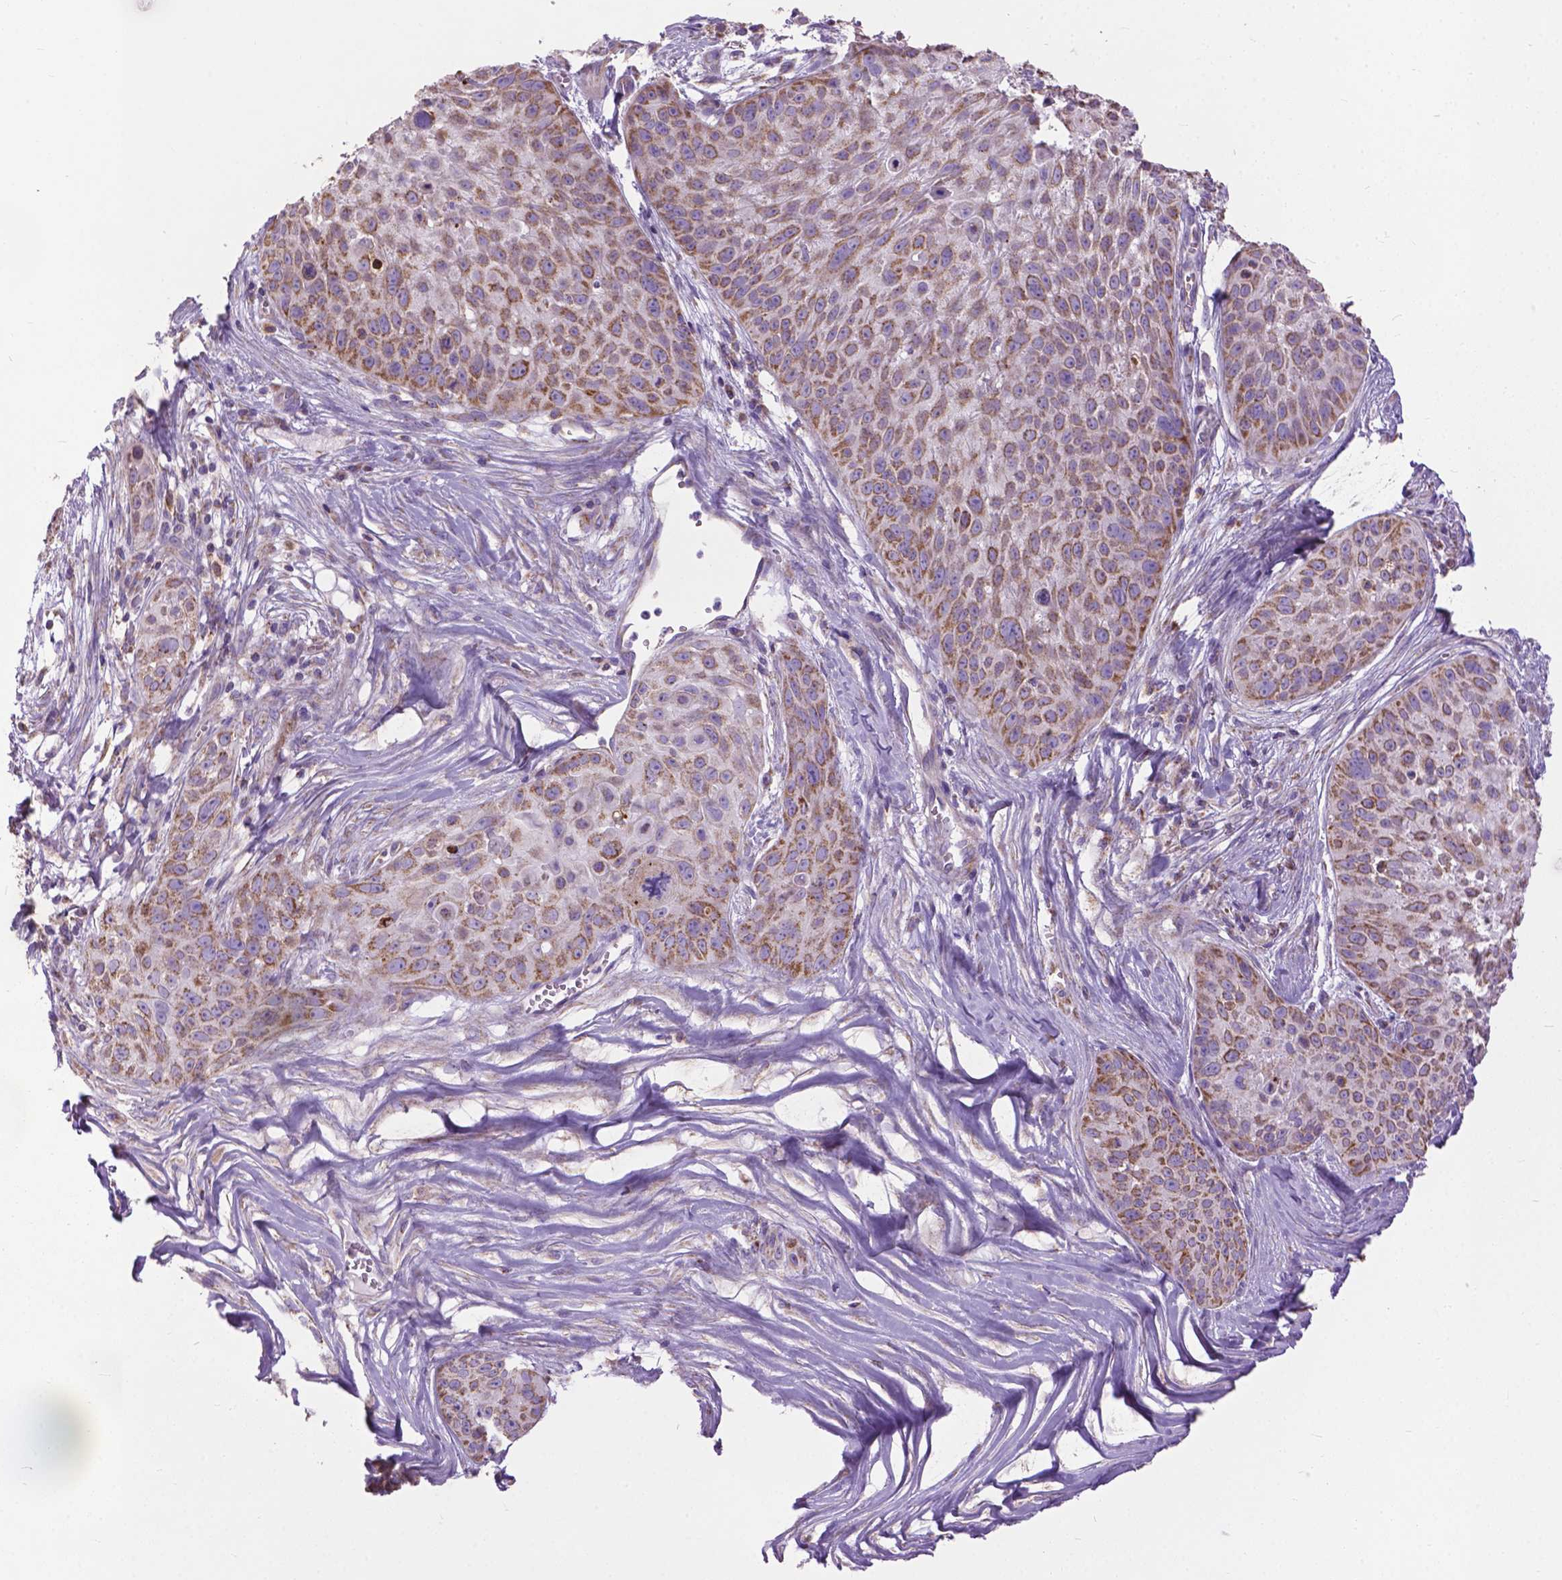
{"staining": {"intensity": "moderate", "quantity": ">75%", "location": "cytoplasmic/membranous"}, "tissue": "skin cancer", "cell_type": "Tumor cells", "image_type": "cancer", "snomed": [{"axis": "morphology", "description": "Squamous cell carcinoma, NOS"}, {"axis": "topography", "description": "Skin"}, {"axis": "topography", "description": "Anal"}], "caption": "Skin squamous cell carcinoma stained with DAB immunohistochemistry (IHC) displays medium levels of moderate cytoplasmic/membranous positivity in approximately >75% of tumor cells.", "gene": "VDAC1", "patient": {"sex": "female", "age": 75}}